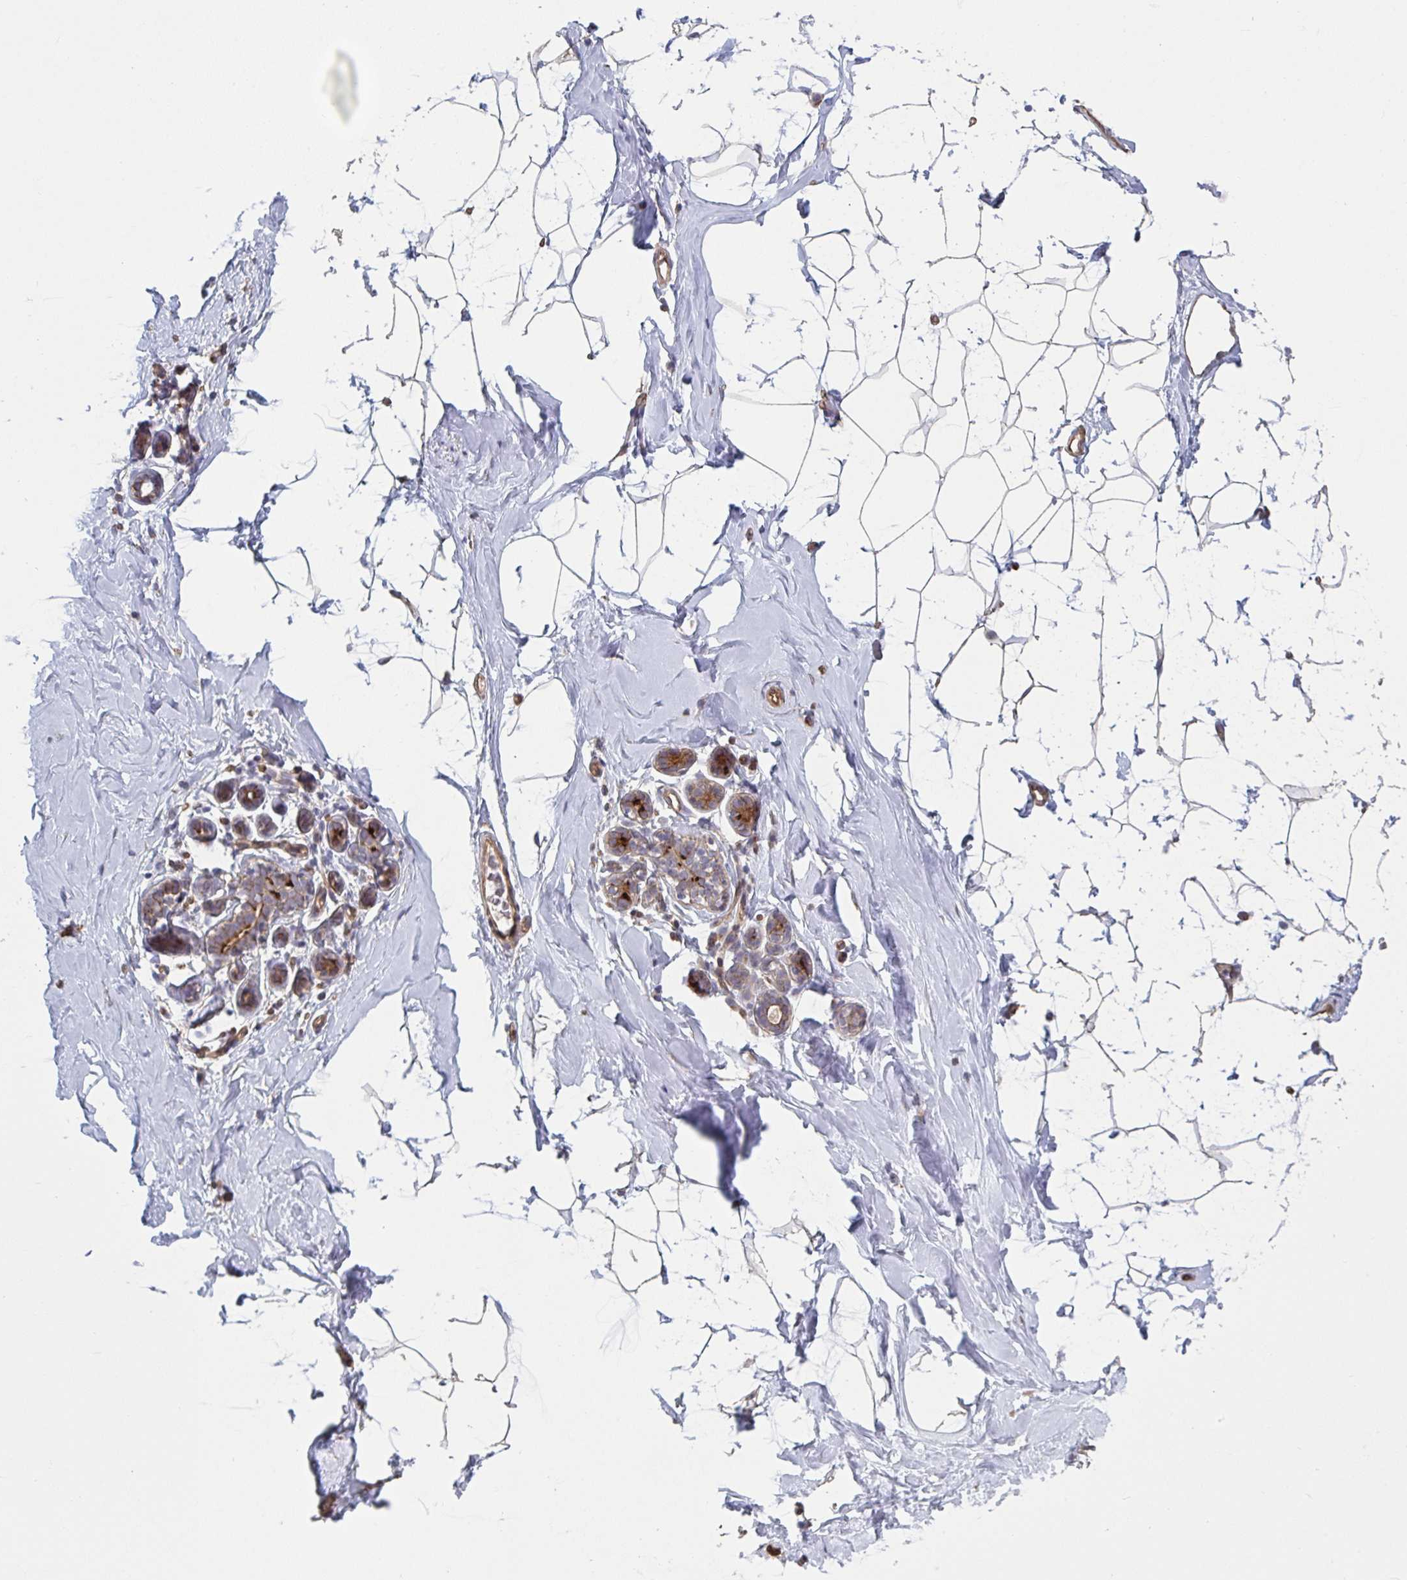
{"staining": {"intensity": "negative", "quantity": "none", "location": "none"}, "tissue": "breast", "cell_type": "Adipocytes", "image_type": "normal", "snomed": [{"axis": "morphology", "description": "Normal tissue, NOS"}, {"axis": "topography", "description": "Breast"}], "caption": "IHC photomicrograph of unremarkable breast: breast stained with DAB (3,3'-diaminobenzidine) displays no significant protein positivity in adipocytes. Brightfield microscopy of immunohistochemistry (IHC) stained with DAB (3,3'-diaminobenzidine) (brown) and hematoxylin (blue), captured at high magnification.", "gene": "TNFSF10", "patient": {"sex": "female", "age": 32}}